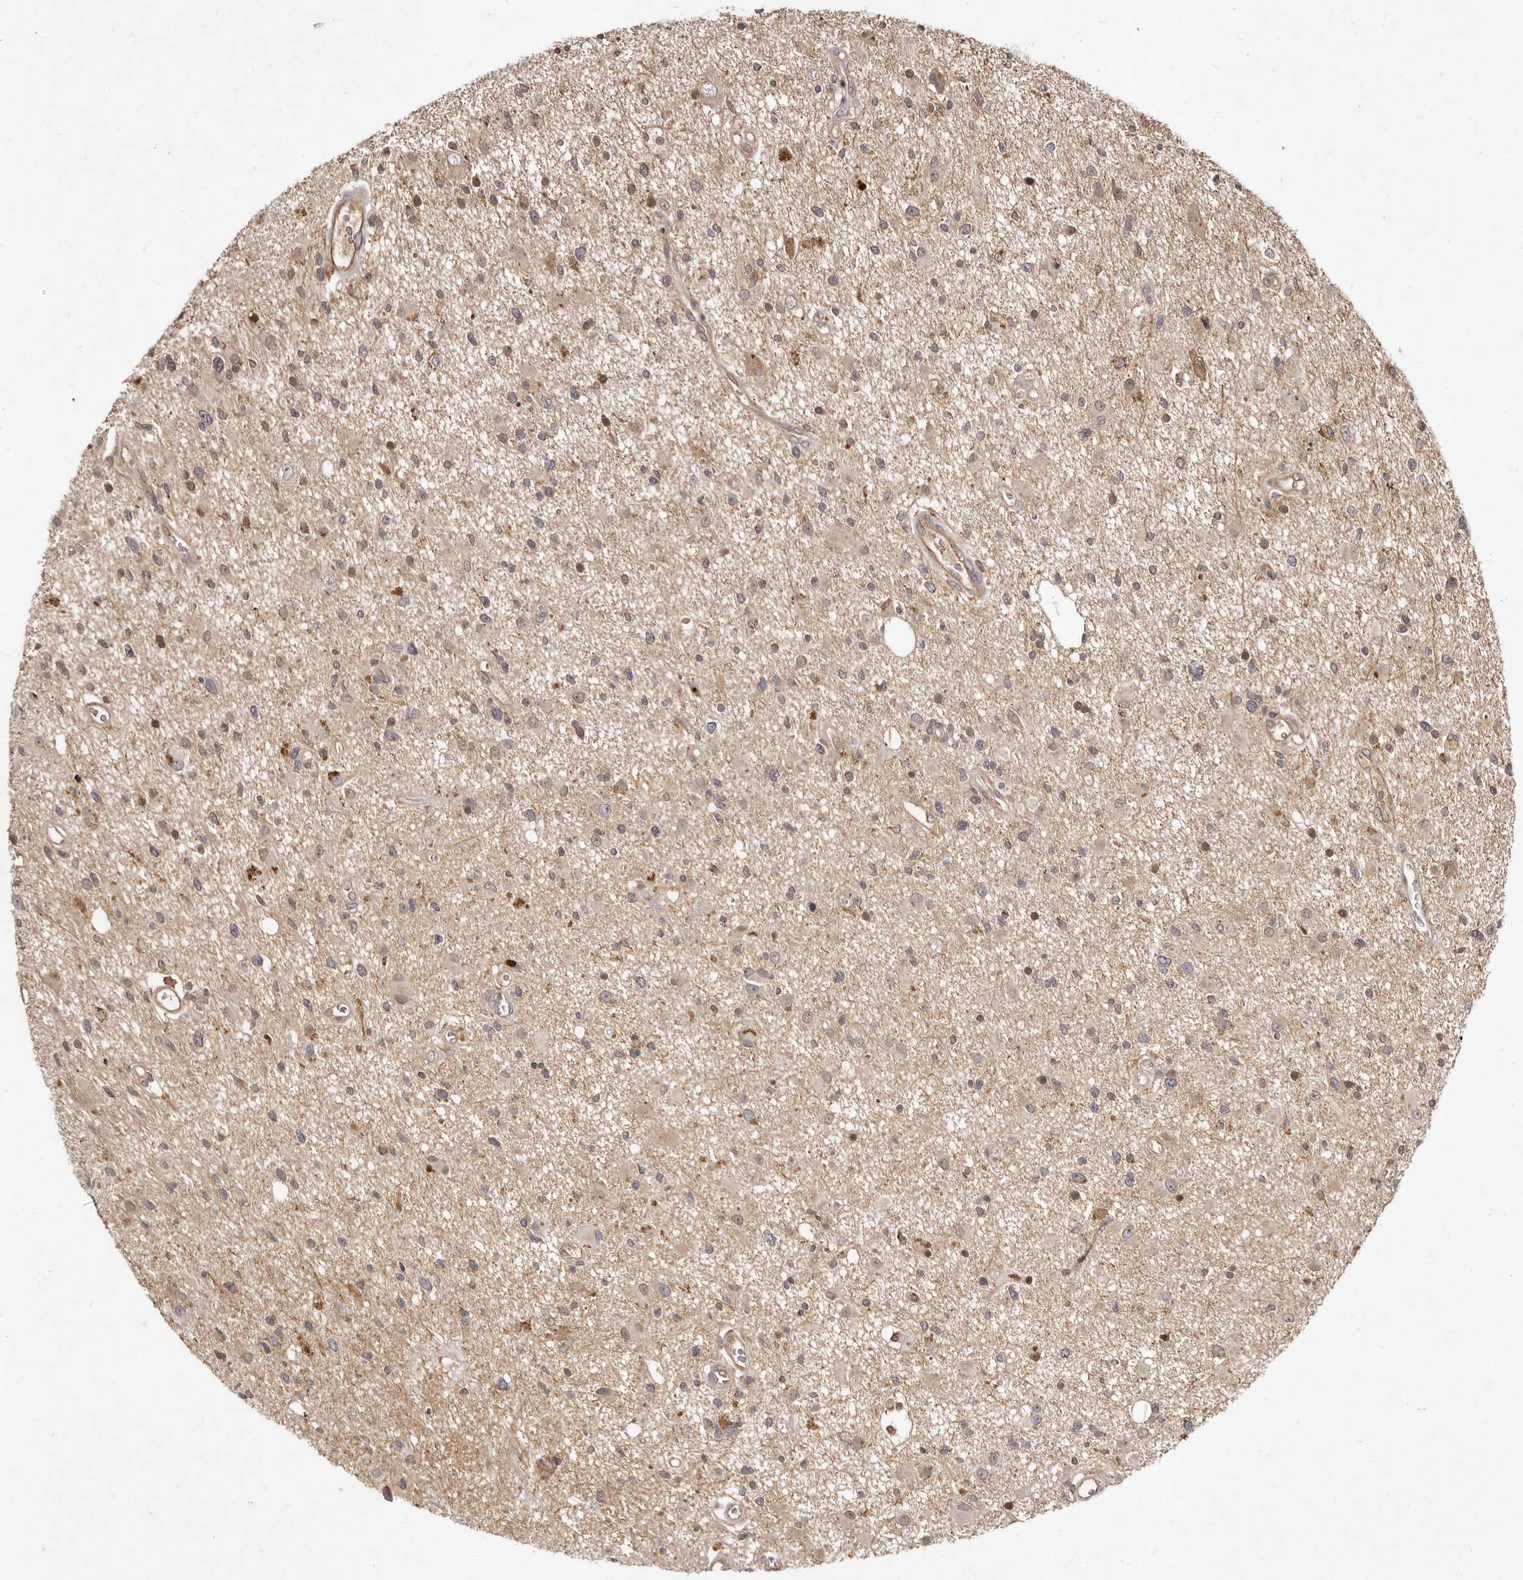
{"staining": {"intensity": "weak", "quantity": "<25%", "location": "cytoplasmic/membranous"}, "tissue": "glioma", "cell_type": "Tumor cells", "image_type": "cancer", "snomed": [{"axis": "morphology", "description": "Glioma, malignant, High grade"}, {"axis": "topography", "description": "Brain"}], "caption": "A high-resolution micrograph shows immunohistochemistry (IHC) staining of malignant high-grade glioma, which shows no significant expression in tumor cells. The staining was performed using DAB (3,3'-diaminobenzidine) to visualize the protein expression in brown, while the nuclei were stained in blue with hematoxylin (Magnification: 20x).", "gene": "LCORL", "patient": {"sex": "male", "age": 33}}